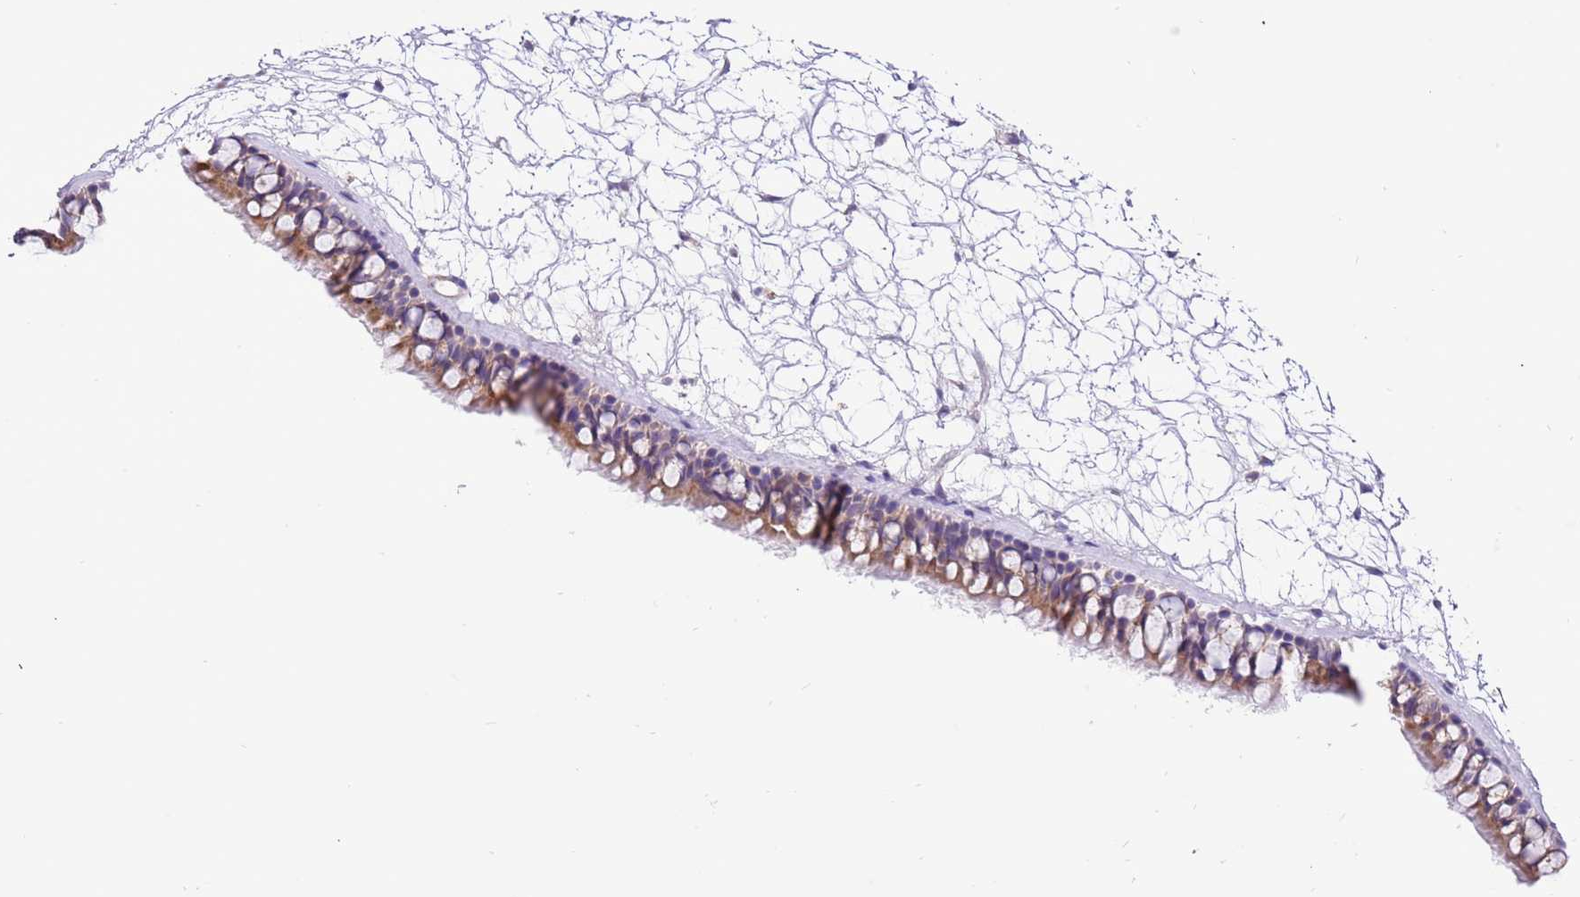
{"staining": {"intensity": "moderate", "quantity": "25%-75%", "location": "cytoplasmic/membranous"}, "tissue": "nasopharynx", "cell_type": "Respiratory epithelial cells", "image_type": "normal", "snomed": [{"axis": "morphology", "description": "Normal tissue, NOS"}, {"axis": "topography", "description": "Nasopharynx"}], "caption": "Brown immunohistochemical staining in unremarkable human nasopharynx demonstrates moderate cytoplasmic/membranous staining in approximately 25%-75% of respiratory epithelial cells. (DAB (3,3'-diaminobenzidine) = brown stain, brightfield microscopy at high magnification).", "gene": "COX17", "patient": {"sex": "male", "age": 64}}